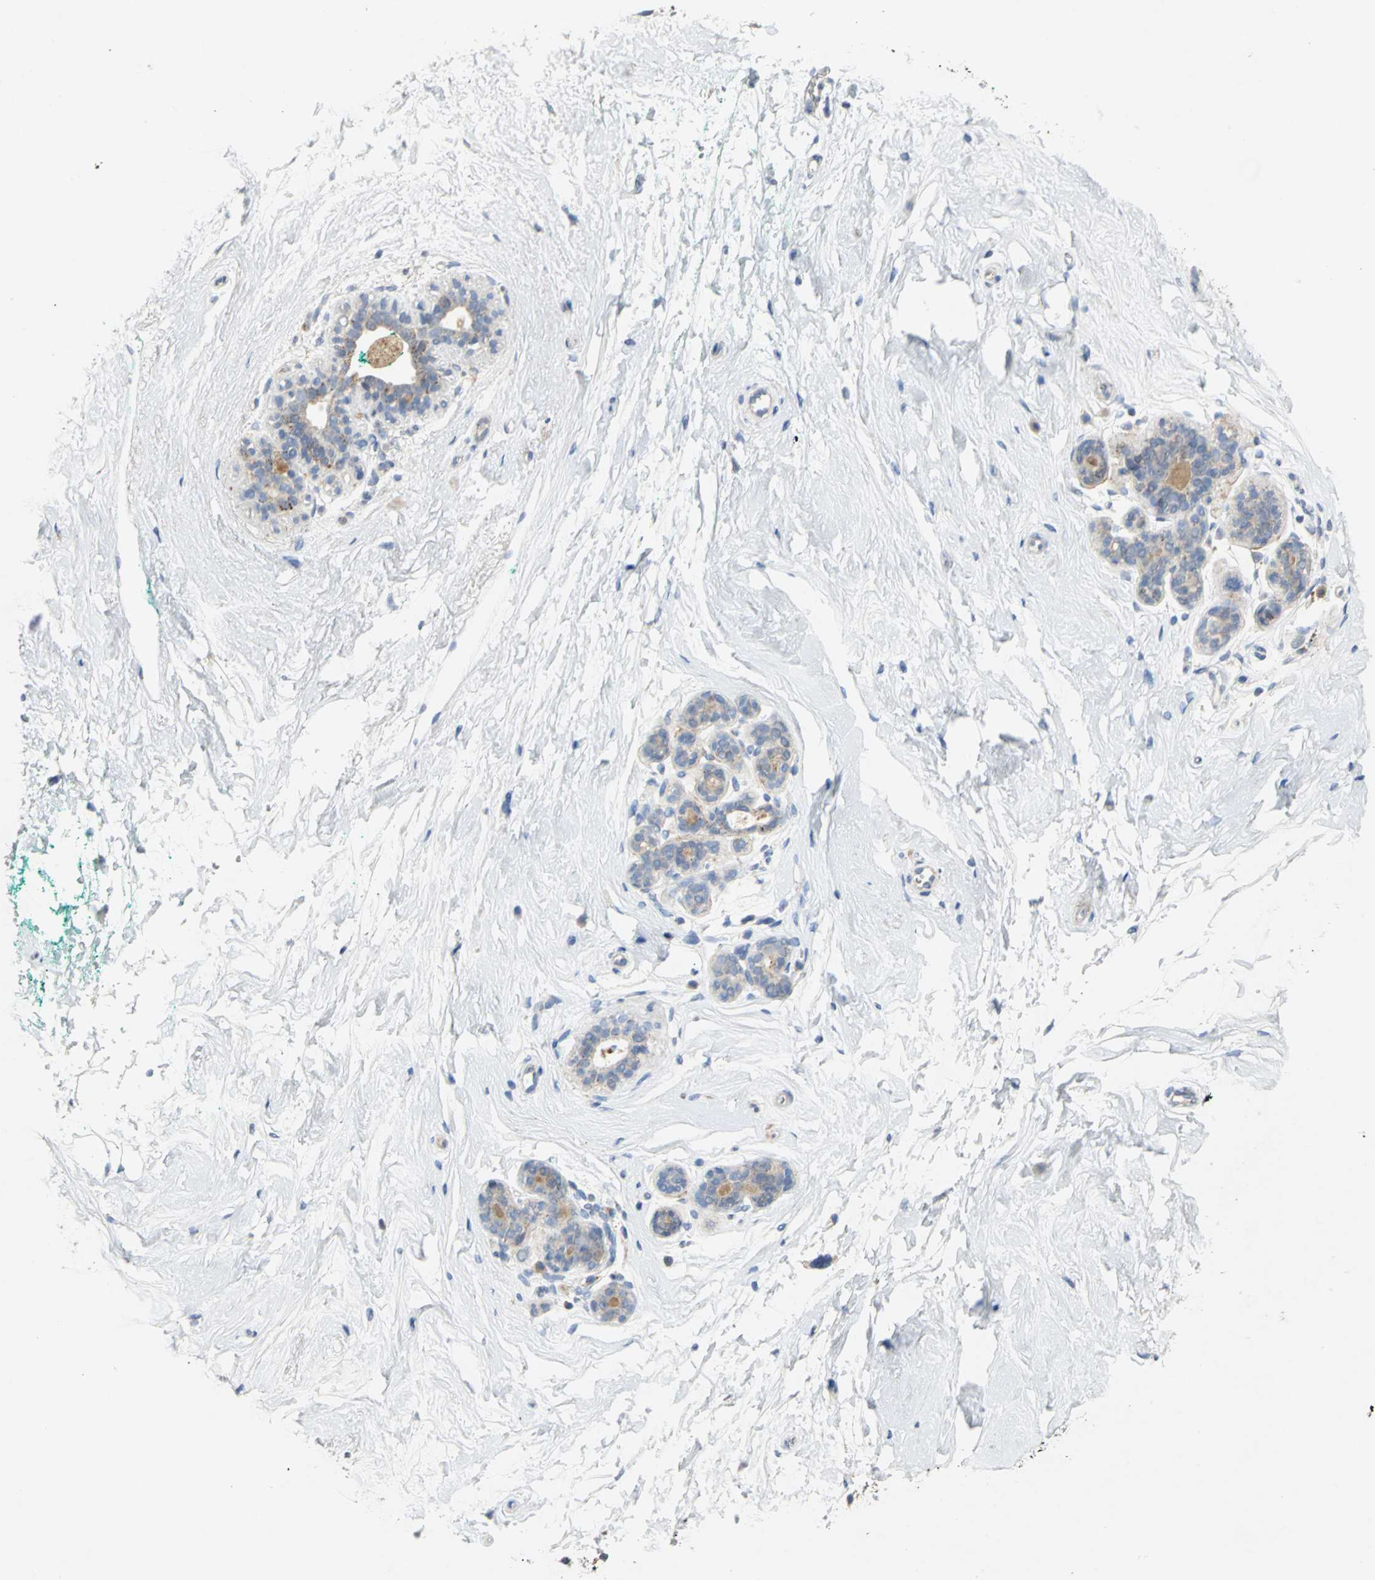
{"staining": {"intensity": "negative", "quantity": "none", "location": "none"}, "tissue": "breast", "cell_type": "Adipocytes", "image_type": "normal", "snomed": [{"axis": "morphology", "description": "Normal tissue, NOS"}, {"axis": "topography", "description": "Breast"}], "caption": "The IHC histopathology image has no significant staining in adipocytes of breast.", "gene": "SPPL2B", "patient": {"sex": "female", "age": 52}}